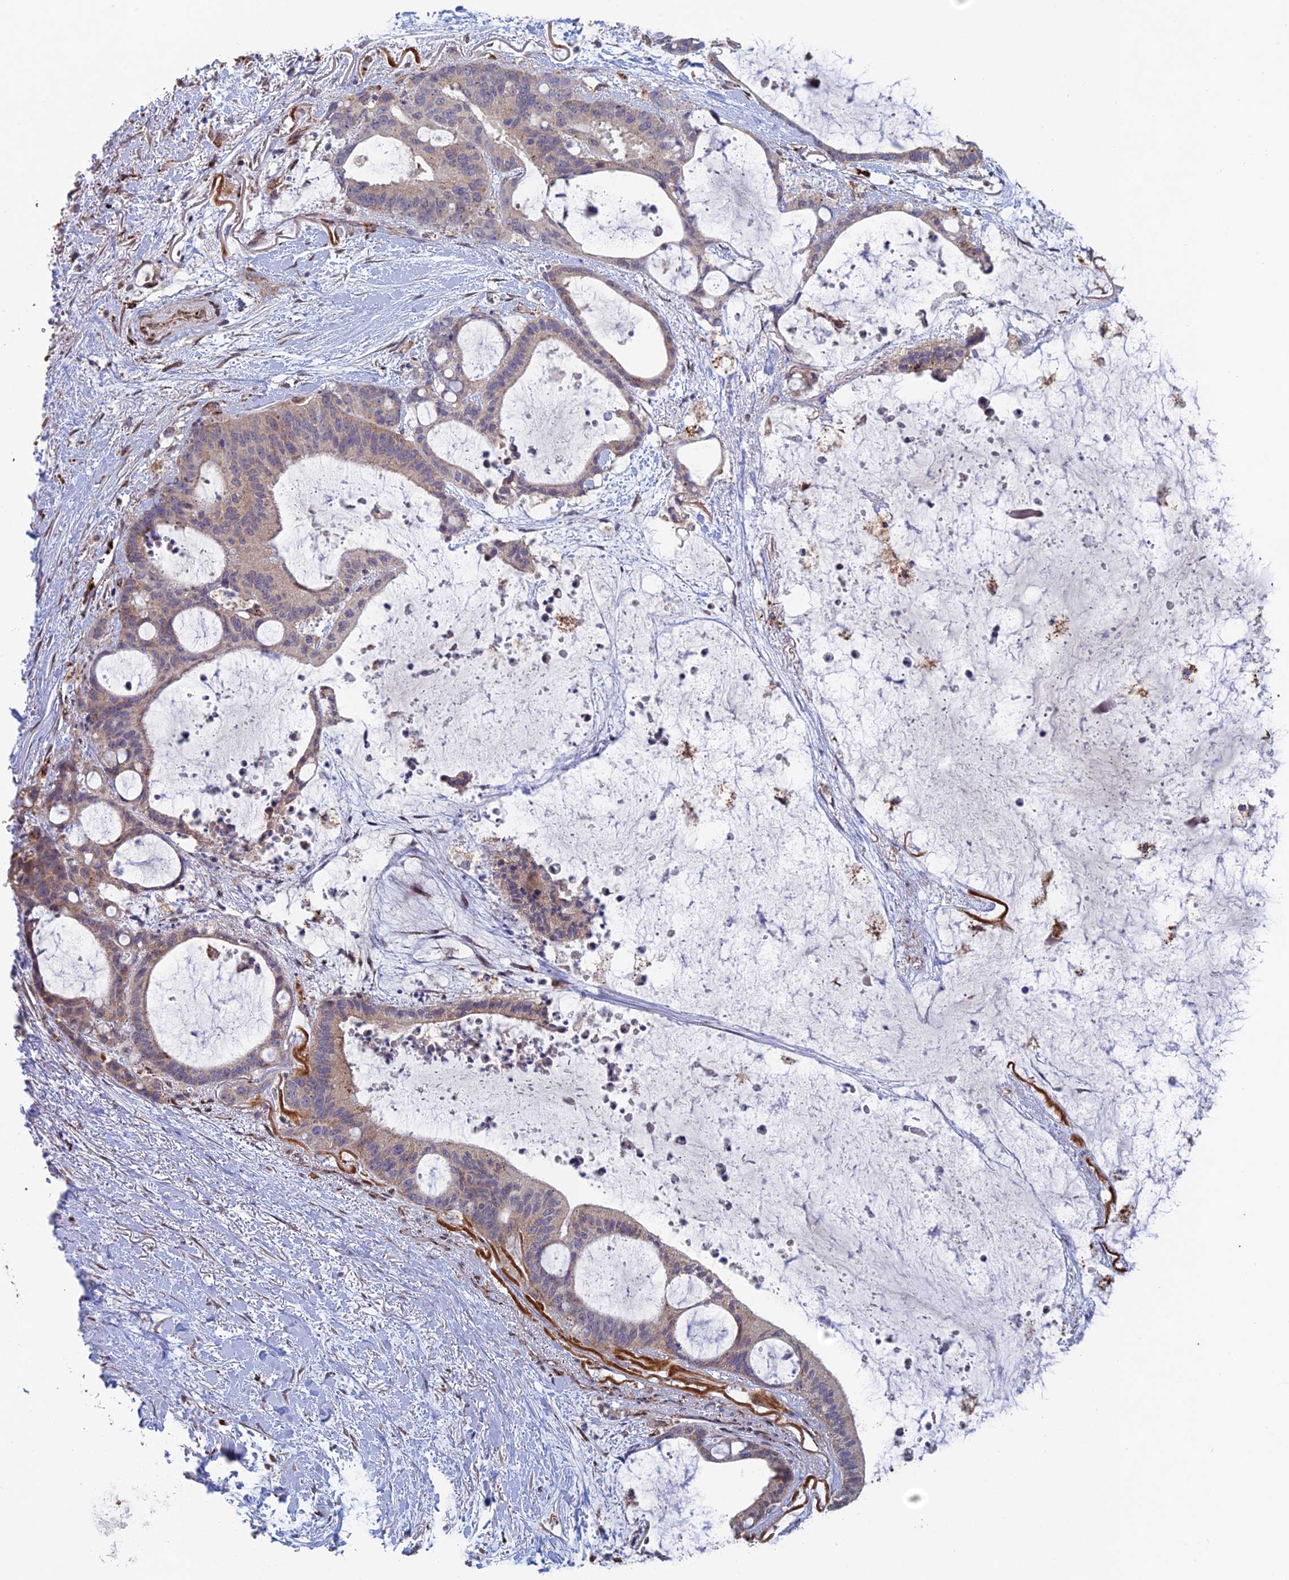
{"staining": {"intensity": "weak", "quantity": "25%-75%", "location": "cytoplasmic/membranous"}, "tissue": "liver cancer", "cell_type": "Tumor cells", "image_type": "cancer", "snomed": [{"axis": "morphology", "description": "Normal tissue, NOS"}, {"axis": "morphology", "description": "Cholangiocarcinoma"}, {"axis": "topography", "description": "Liver"}, {"axis": "topography", "description": "Peripheral nerve tissue"}], "caption": "Immunohistochemical staining of human liver cancer (cholangiocarcinoma) exhibits low levels of weak cytoplasmic/membranous staining in approximately 25%-75% of tumor cells.", "gene": "FOXS1", "patient": {"sex": "female", "age": 73}}